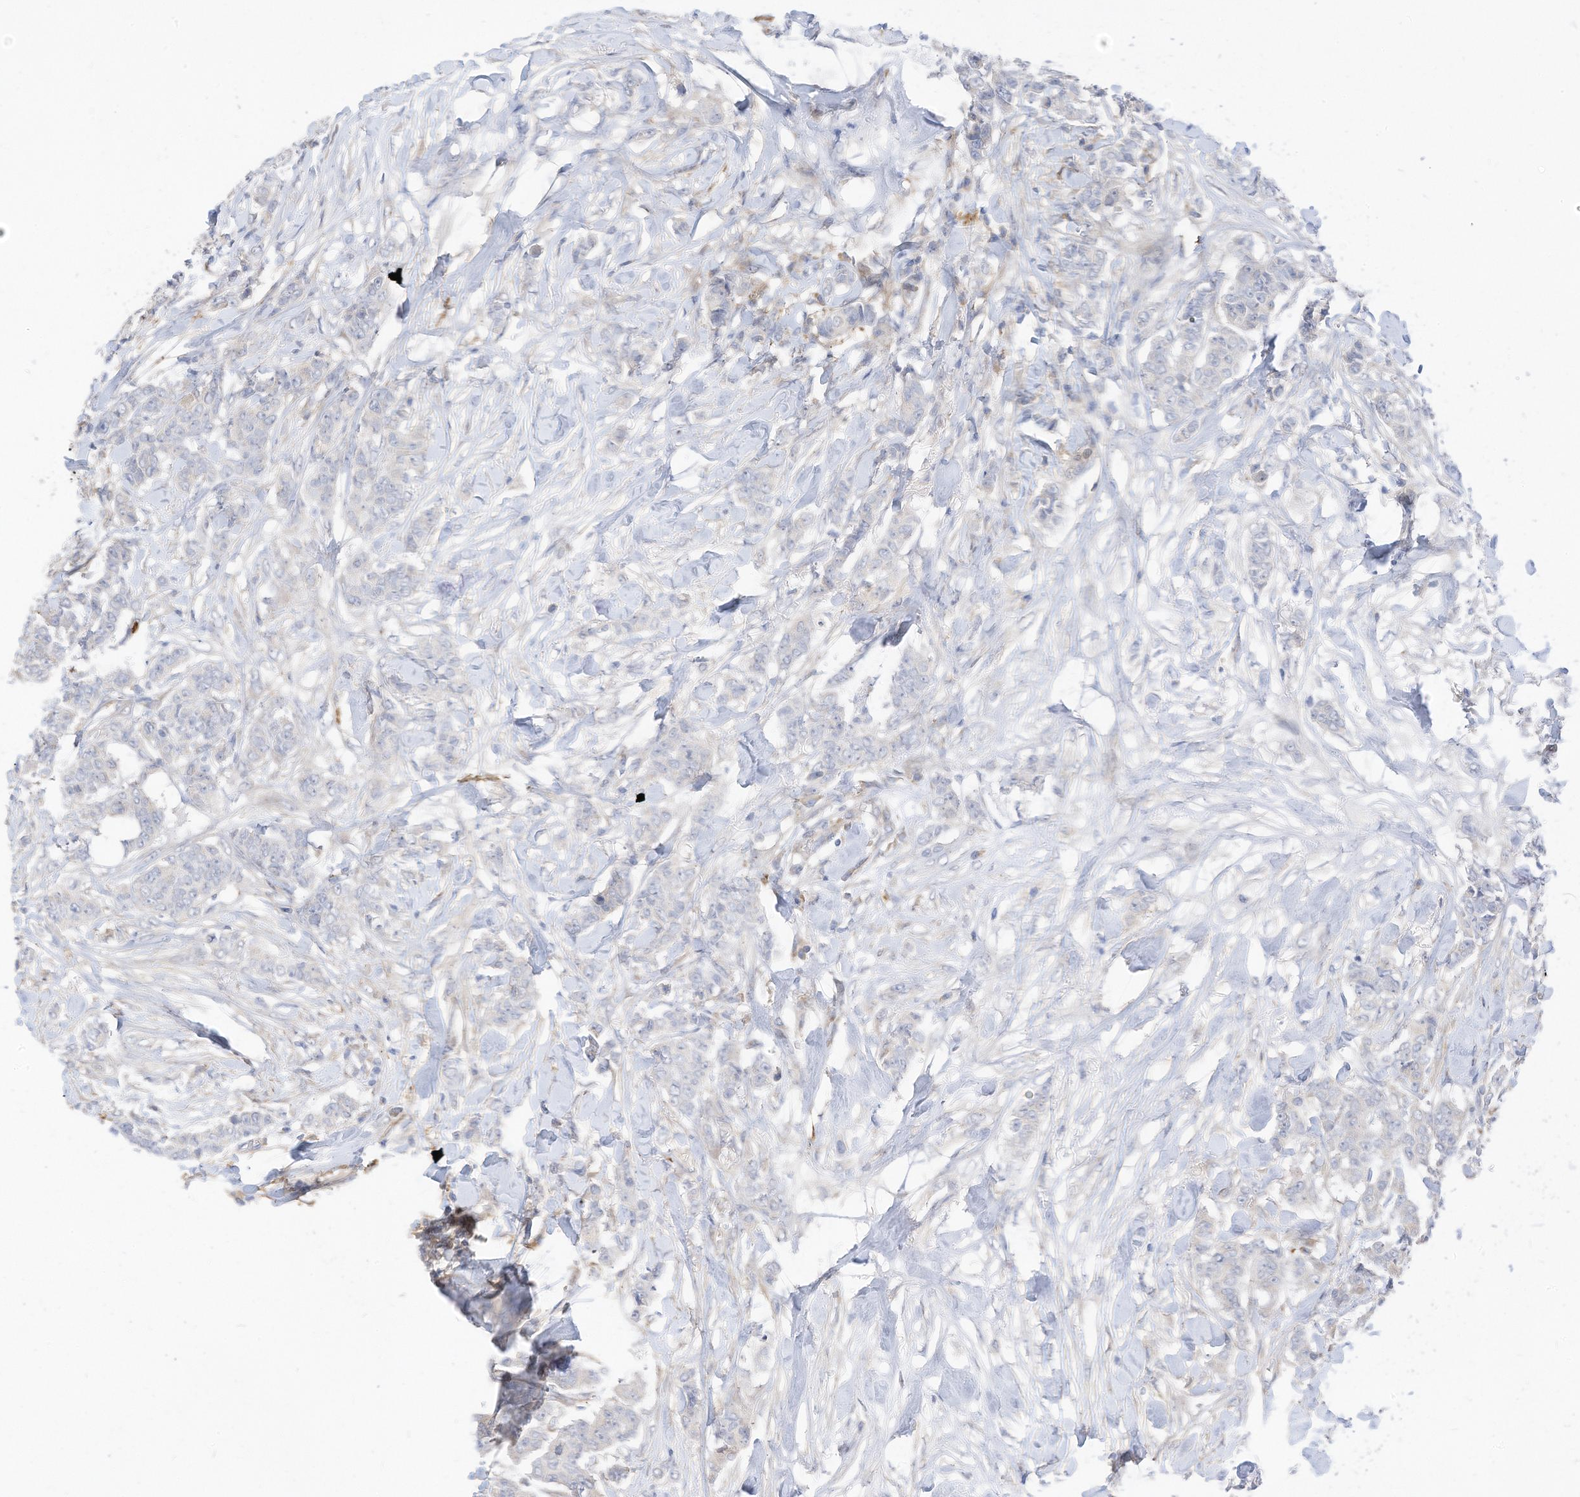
{"staining": {"intensity": "negative", "quantity": "none", "location": "none"}, "tissue": "breast cancer", "cell_type": "Tumor cells", "image_type": "cancer", "snomed": [{"axis": "morphology", "description": "Duct carcinoma"}, {"axis": "topography", "description": "Breast"}], "caption": "Immunohistochemical staining of breast cancer (intraductal carcinoma) shows no significant staining in tumor cells.", "gene": "ATP13A1", "patient": {"sex": "female", "age": 40}}